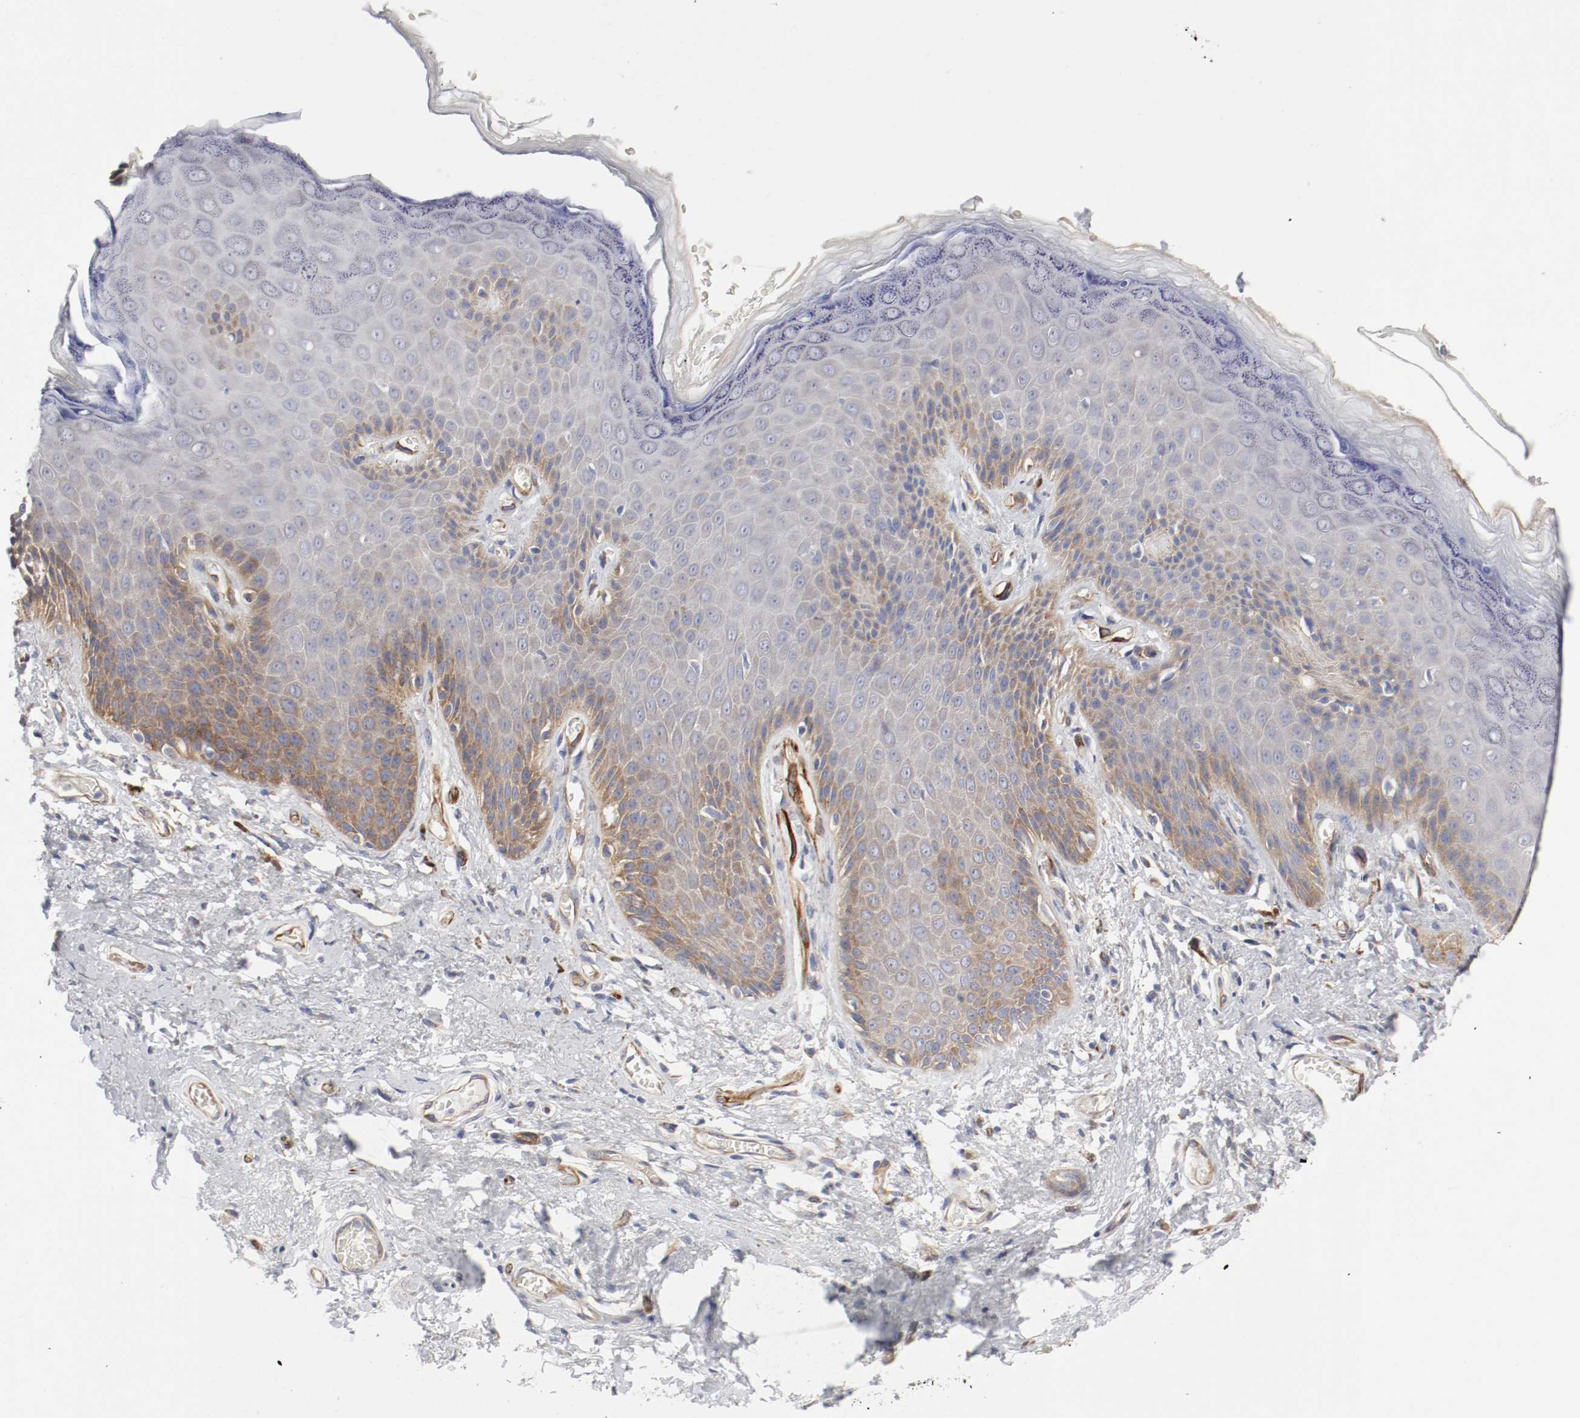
{"staining": {"intensity": "moderate", "quantity": "25%-75%", "location": "cytoplasmic/membranous"}, "tissue": "skin", "cell_type": "Epidermal cells", "image_type": "normal", "snomed": [{"axis": "morphology", "description": "Normal tissue, NOS"}, {"axis": "topography", "description": "Anal"}], "caption": "Brown immunohistochemical staining in normal human skin demonstrates moderate cytoplasmic/membranous staining in about 25%-75% of epidermal cells. (DAB IHC with brightfield microscopy, high magnification).", "gene": "GIT1", "patient": {"sex": "female", "age": 46}}